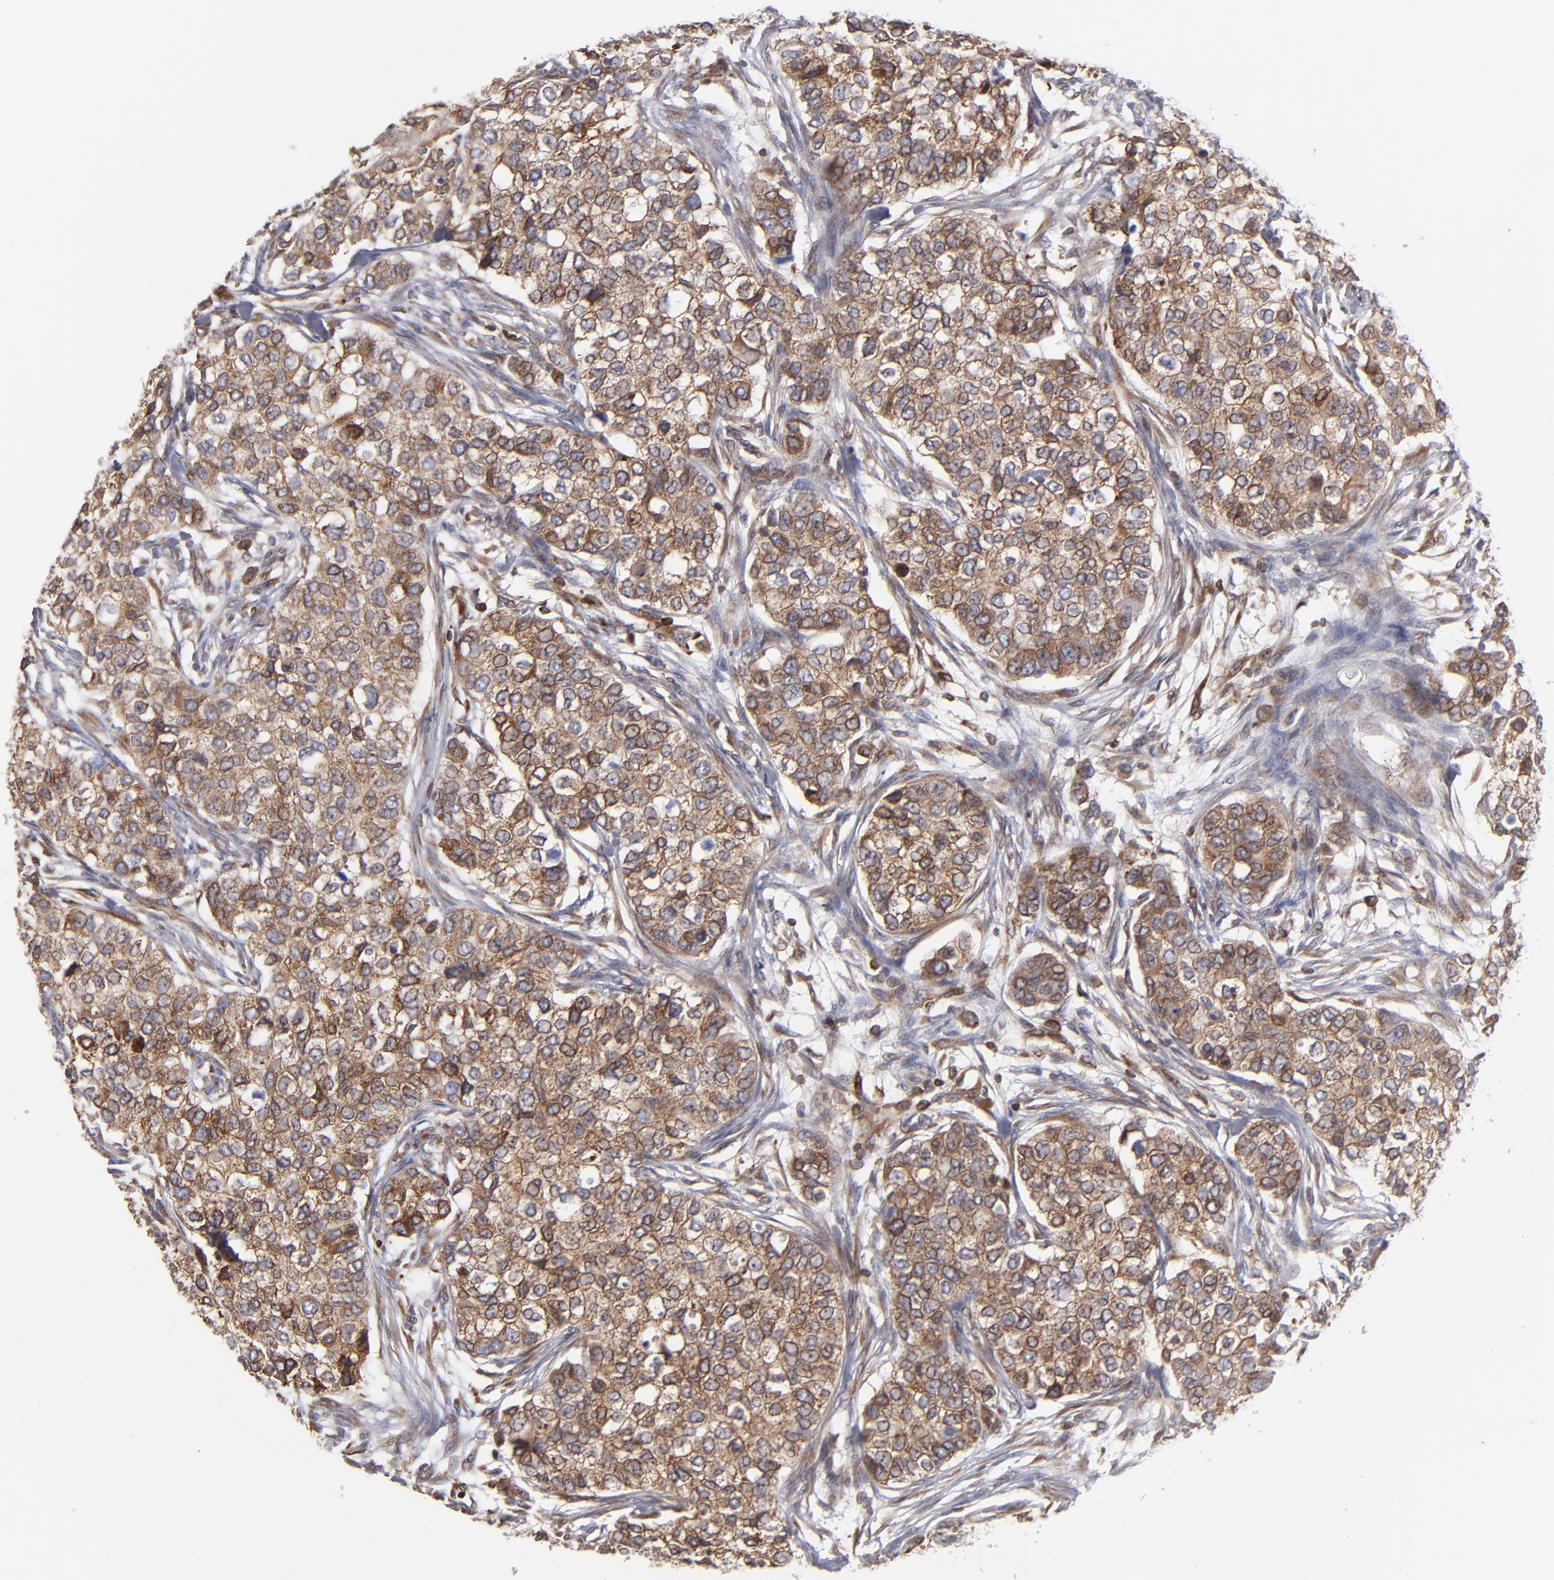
{"staining": {"intensity": "moderate", "quantity": "25%-75%", "location": "cytoplasmic/membranous"}, "tissue": "breast cancer", "cell_type": "Tumor cells", "image_type": "cancer", "snomed": [{"axis": "morphology", "description": "Normal tissue, NOS"}, {"axis": "morphology", "description": "Duct carcinoma"}, {"axis": "topography", "description": "Breast"}], "caption": "Immunohistochemical staining of human breast infiltrating ductal carcinoma demonstrates moderate cytoplasmic/membranous protein expression in approximately 25%-75% of tumor cells.", "gene": "TMX1", "patient": {"sex": "female", "age": 49}}